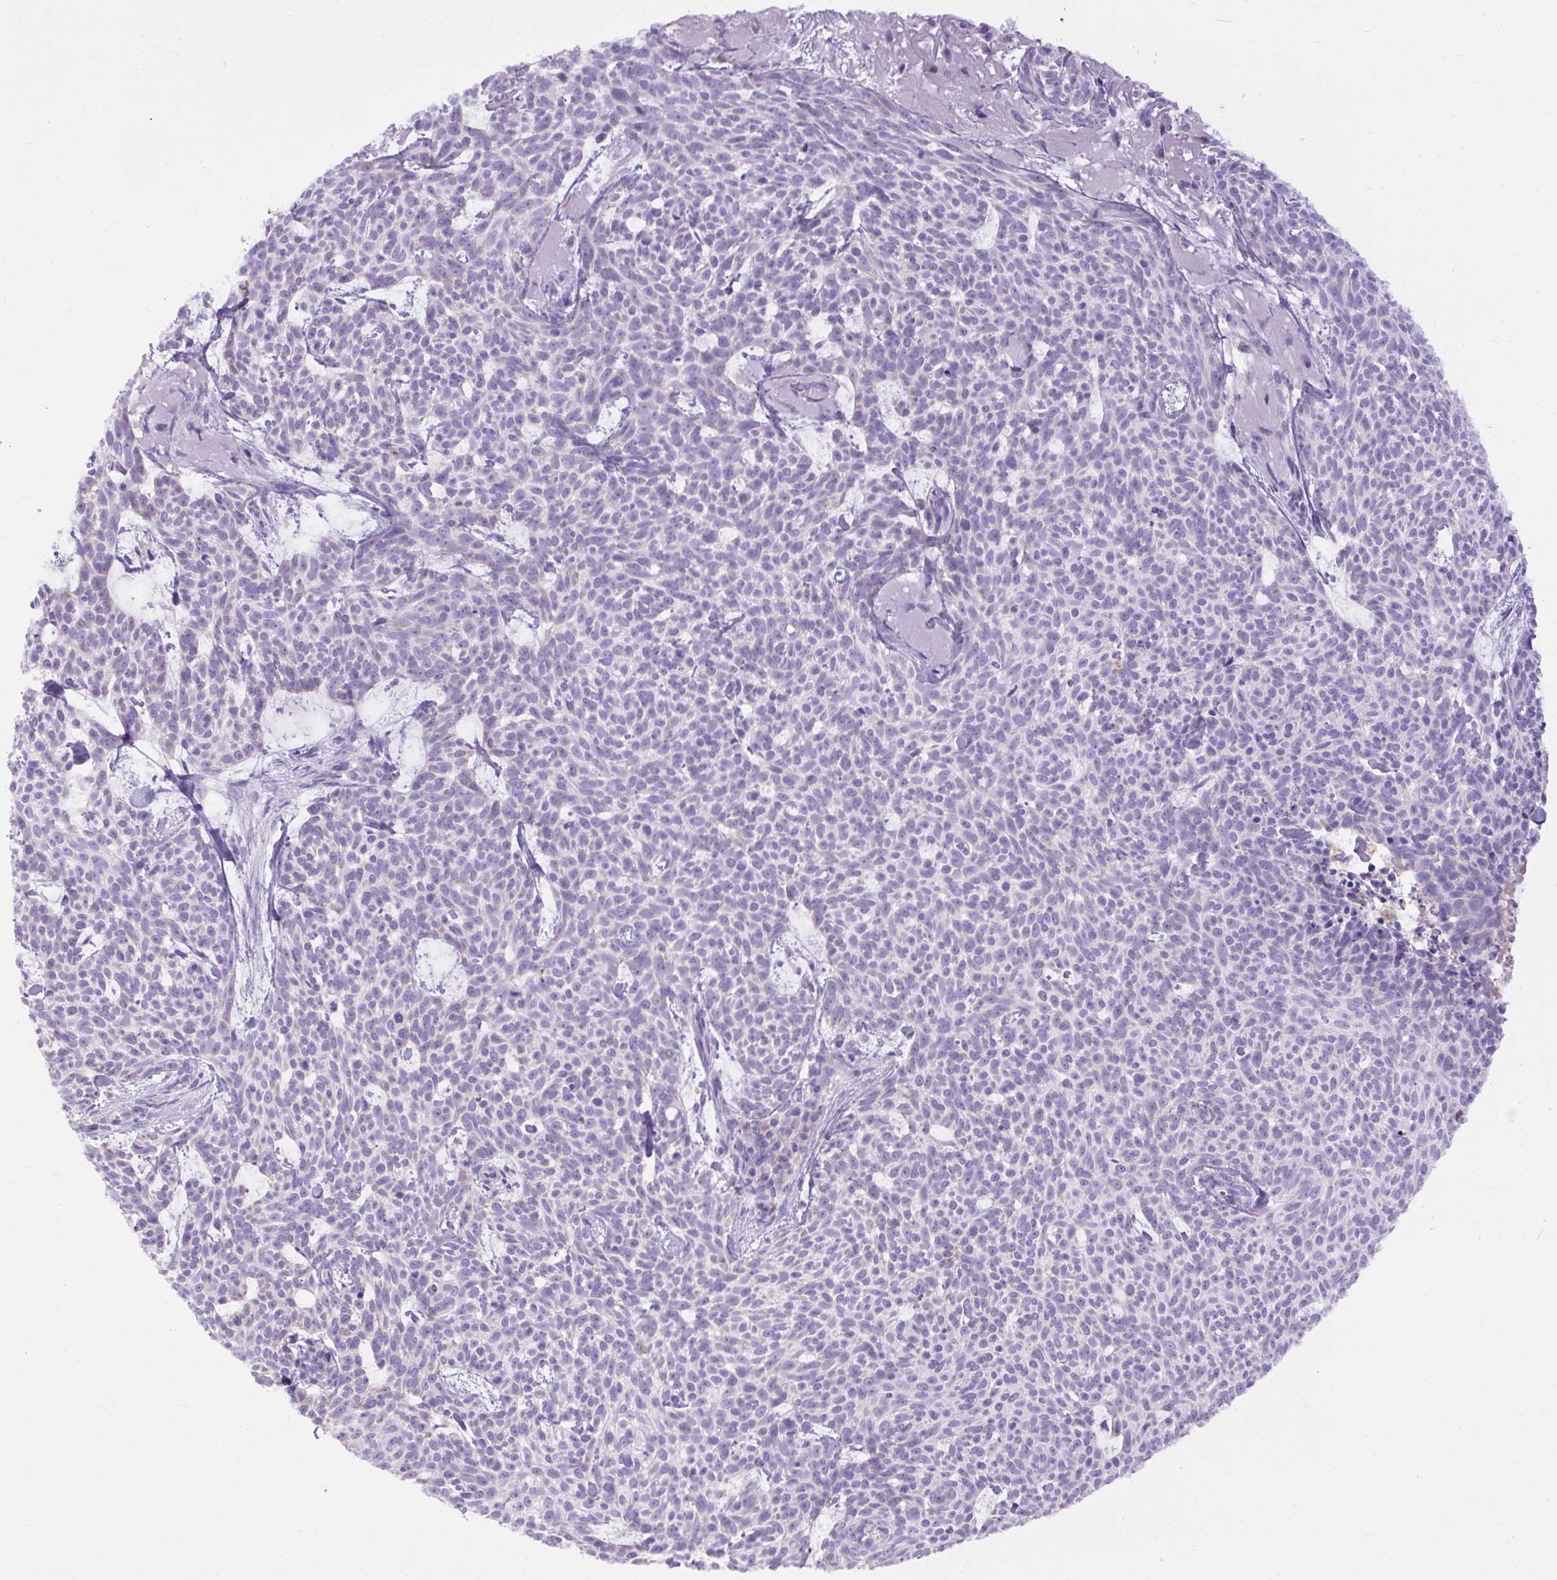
{"staining": {"intensity": "negative", "quantity": "none", "location": "none"}, "tissue": "skin cancer", "cell_type": "Tumor cells", "image_type": "cancer", "snomed": [{"axis": "morphology", "description": "Basal cell carcinoma"}, {"axis": "topography", "description": "Skin"}], "caption": "High power microscopy micrograph of an IHC micrograph of skin cancer (basal cell carcinoma), revealing no significant positivity in tumor cells. The staining was performed using DAB (3,3'-diaminobenzidine) to visualize the protein expression in brown, while the nuclei were stained in blue with hematoxylin (Magnification: 20x).", "gene": "SPTBN5", "patient": {"sex": "female", "age": 93}}